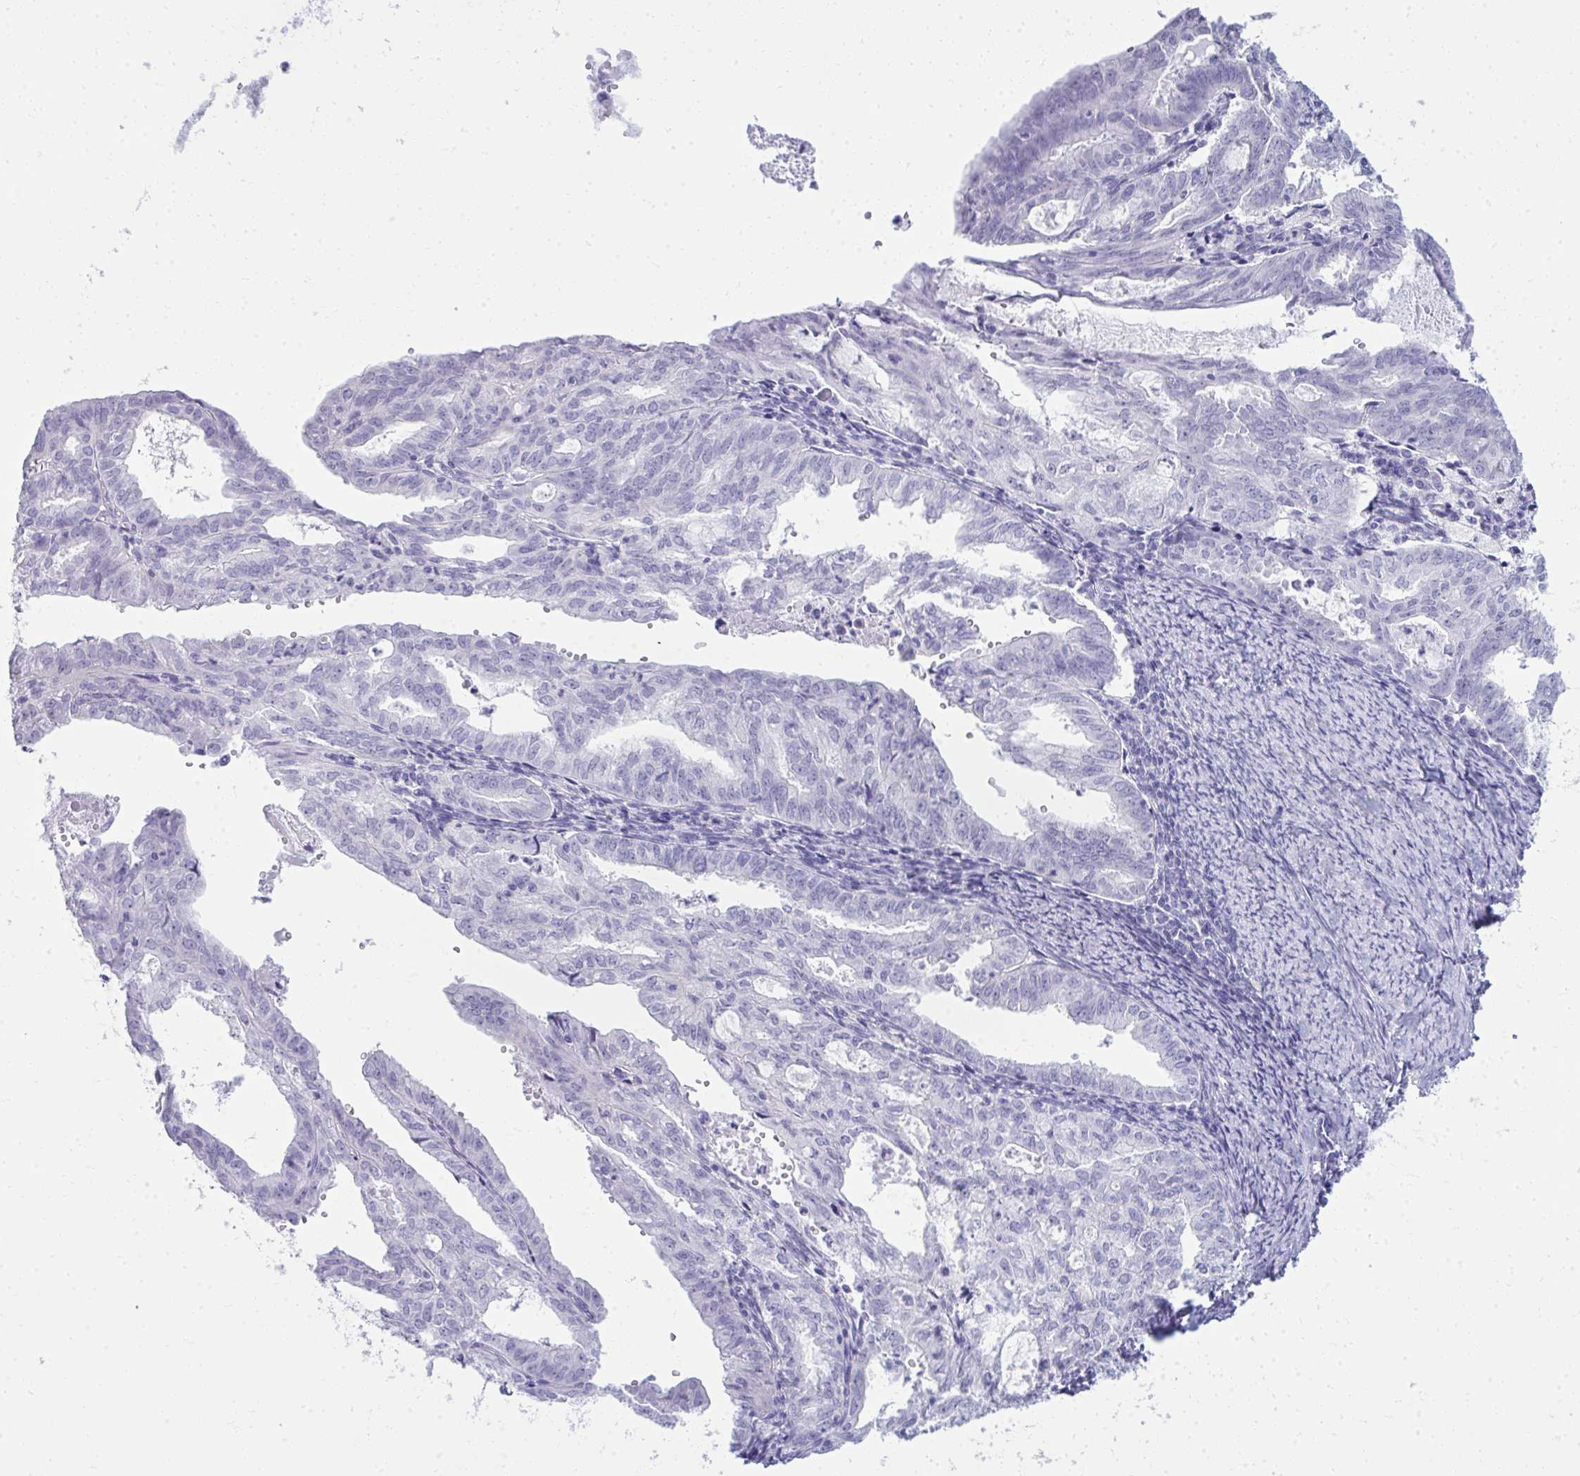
{"staining": {"intensity": "negative", "quantity": "none", "location": "none"}, "tissue": "endometrial cancer", "cell_type": "Tumor cells", "image_type": "cancer", "snomed": [{"axis": "morphology", "description": "Adenocarcinoma, NOS"}, {"axis": "topography", "description": "Endometrium"}], "caption": "This is a image of immunohistochemistry (IHC) staining of adenocarcinoma (endometrial), which shows no staining in tumor cells.", "gene": "QDPR", "patient": {"sex": "female", "age": 70}}